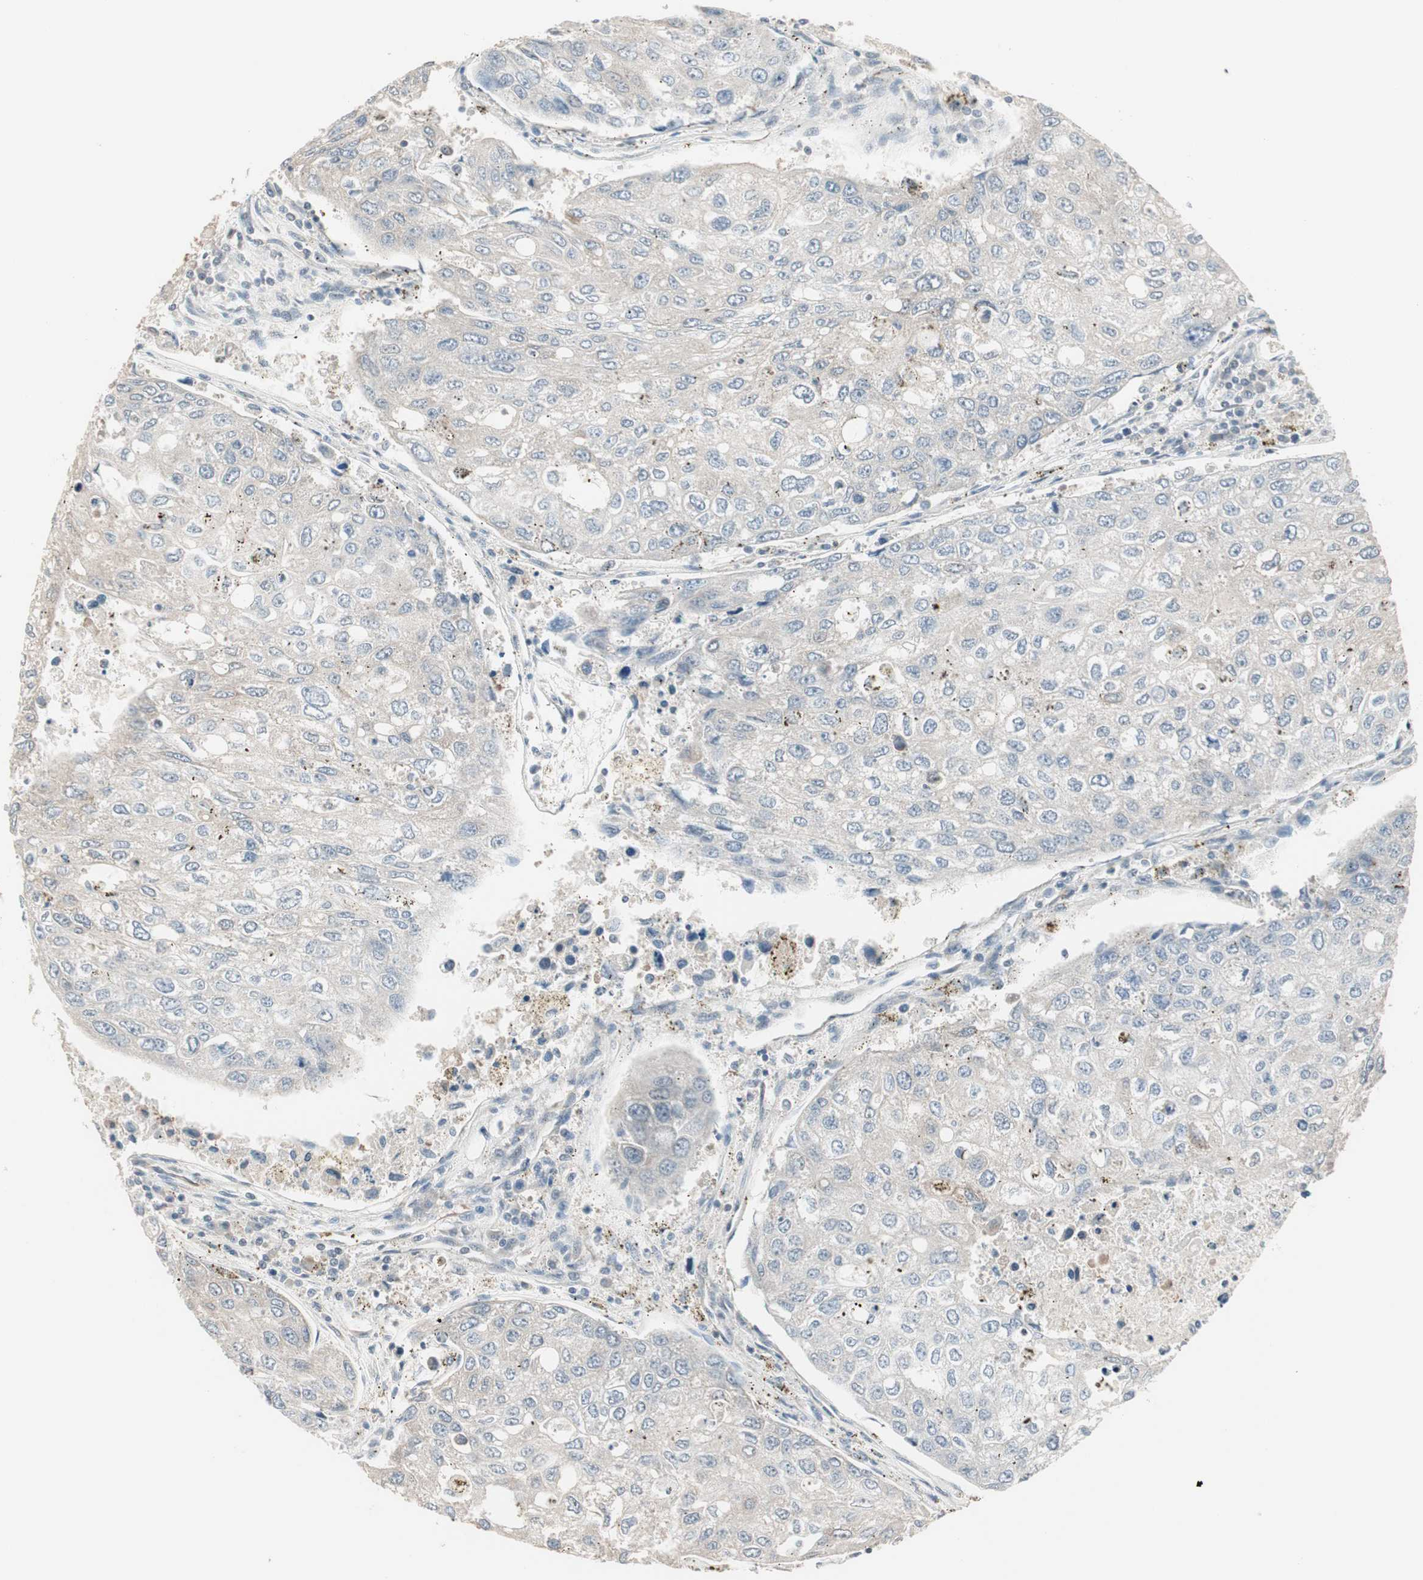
{"staining": {"intensity": "weak", "quantity": "25%-75%", "location": "cytoplasmic/membranous"}, "tissue": "urothelial cancer", "cell_type": "Tumor cells", "image_type": "cancer", "snomed": [{"axis": "morphology", "description": "Urothelial carcinoma, High grade"}, {"axis": "topography", "description": "Lymph node"}, {"axis": "topography", "description": "Urinary bladder"}], "caption": "Immunohistochemistry photomicrograph of neoplastic tissue: human high-grade urothelial carcinoma stained using immunohistochemistry exhibits low levels of weak protein expression localized specifically in the cytoplasmic/membranous of tumor cells, appearing as a cytoplasmic/membranous brown color.", "gene": "PDZK1", "patient": {"sex": "male", "age": 51}}